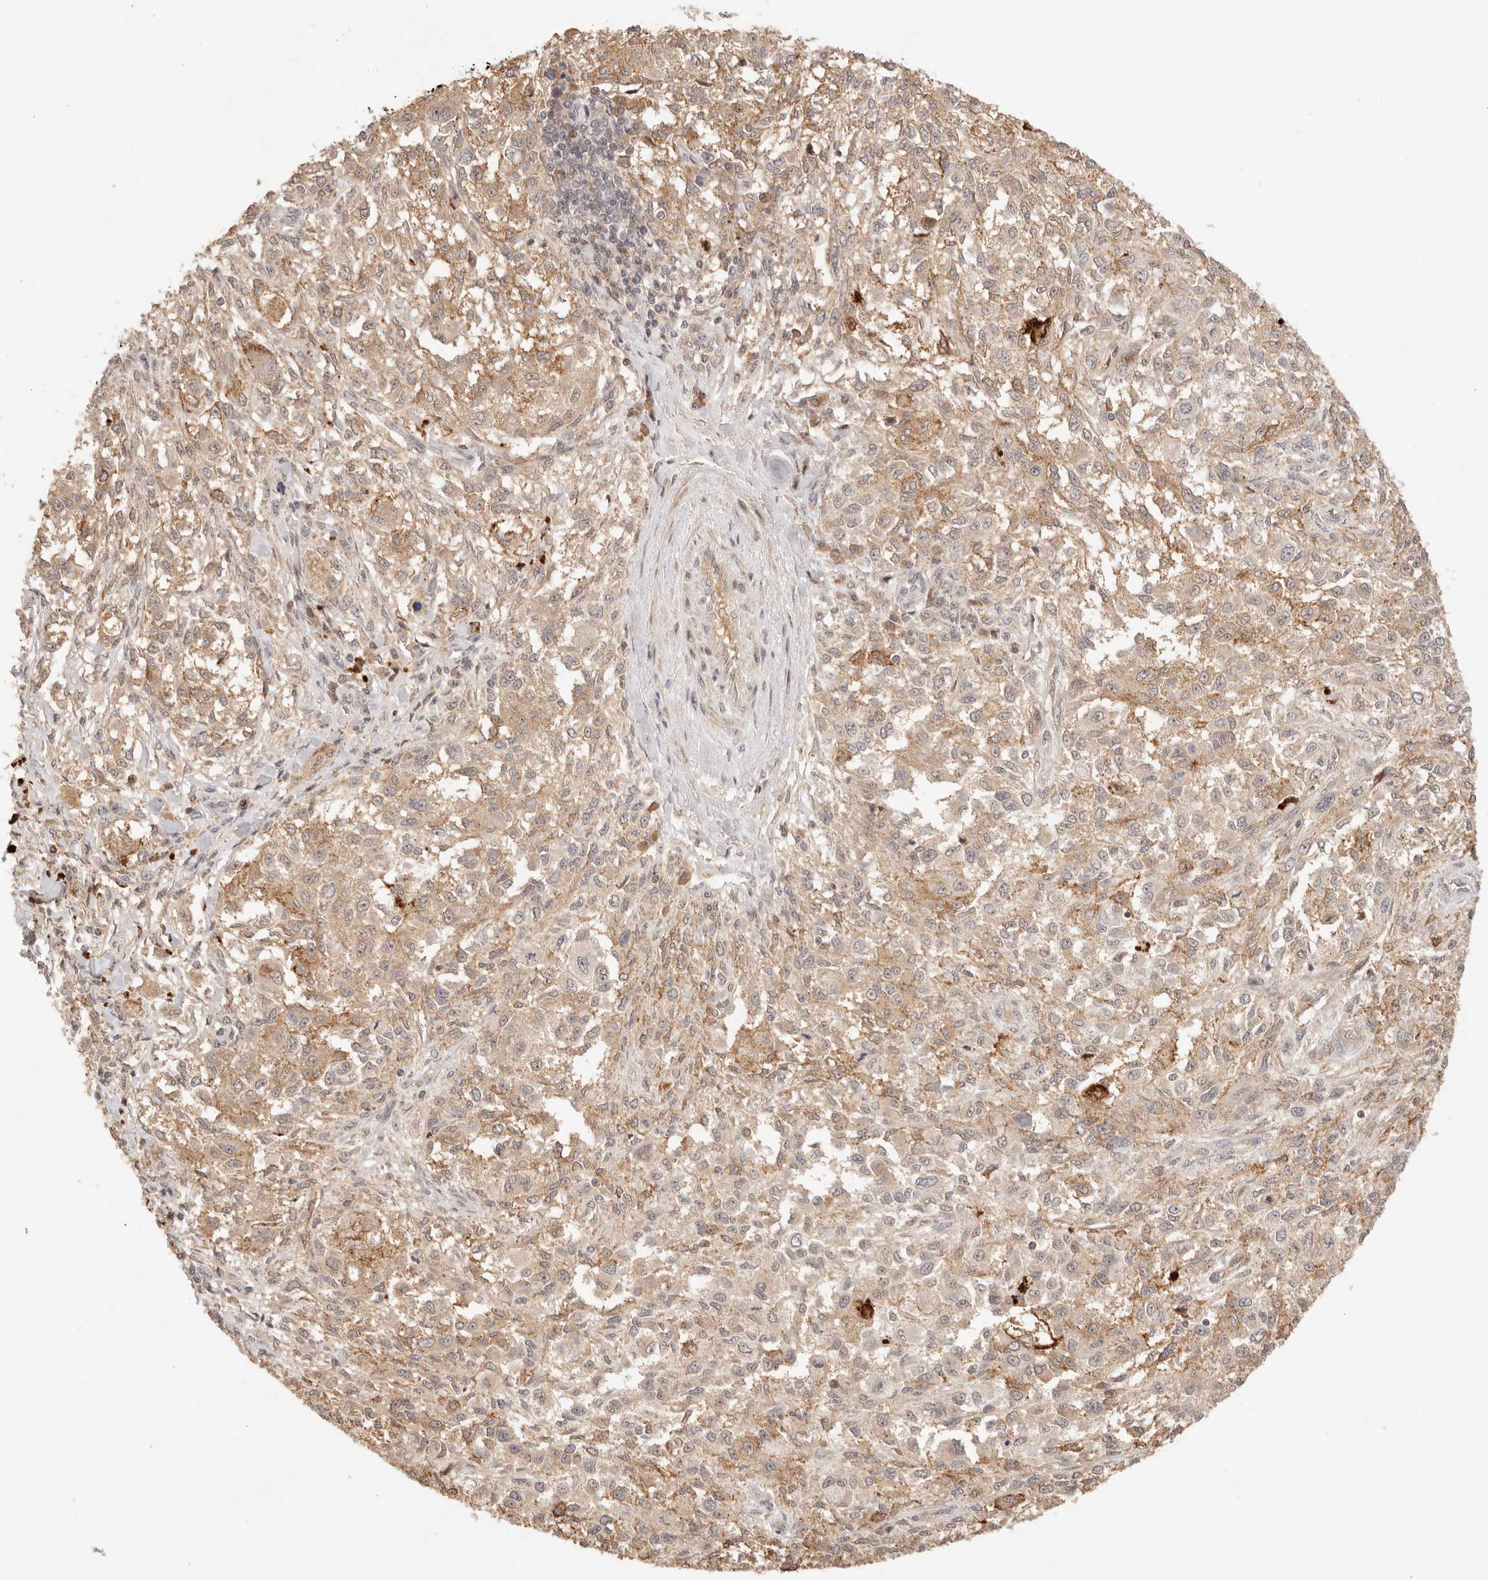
{"staining": {"intensity": "weak", "quantity": ">75%", "location": "cytoplasmic/membranous"}, "tissue": "melanoma", "cell_type": "Tumor cells", "image_type": "cancer", "snomed": [{"axis": "morphology", "description": "Necrosis, NOS"}, {"axis": "morphology", "description": "Malignant melanoma, NOS"}, {"axis": "topography", "description": "Skin"}], "caption": "Protein expression by immunohistochemistry exhibits weak cytoplasmic/membranous staining in approximately >75% of tumor cells in melanoma.", "gene": "PHLDA3", "patient": {"sex": "female", "age": 87}}